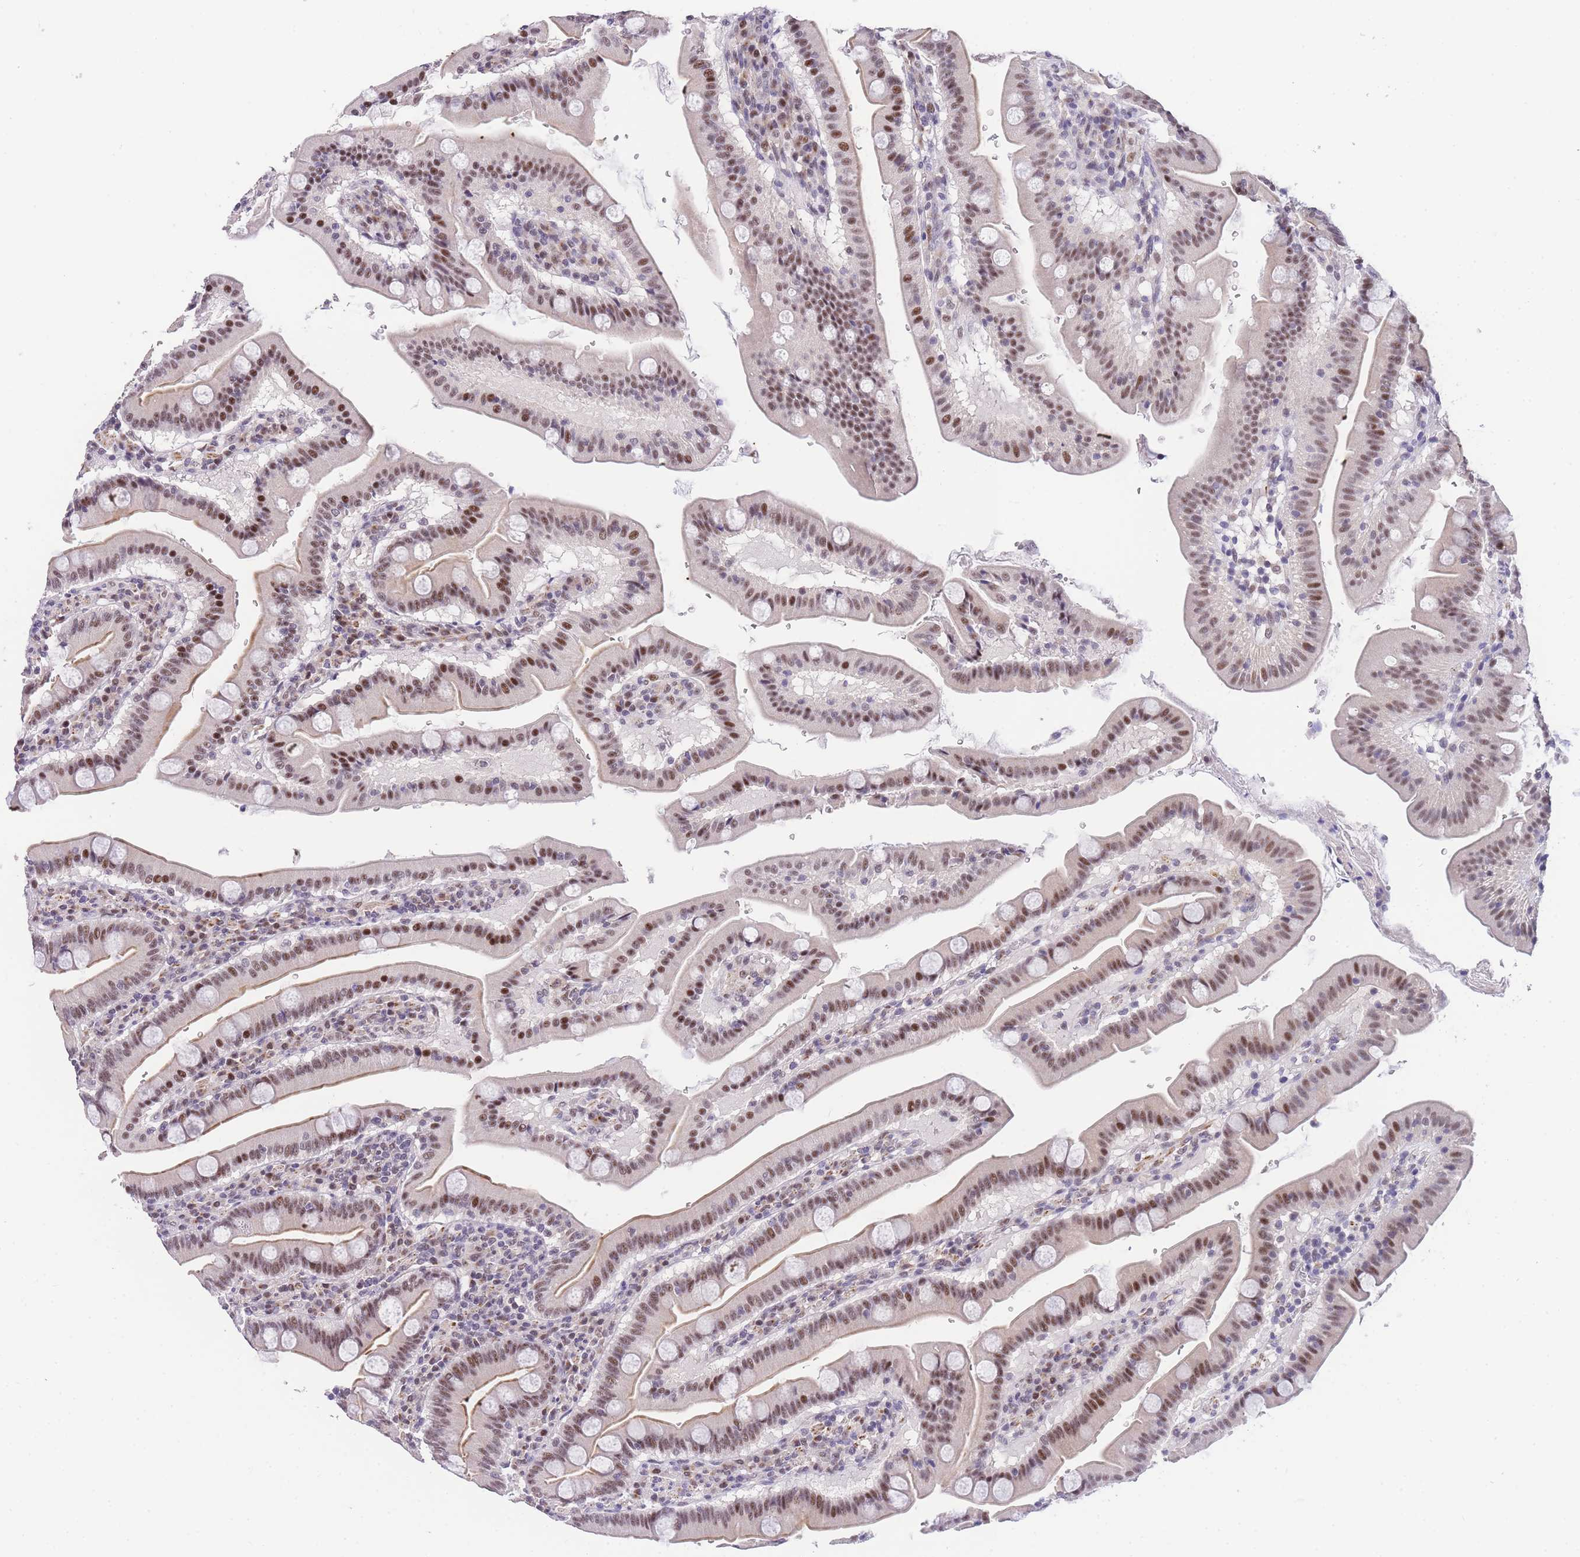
{"staining": {"intensity": "moderate", "quantity": ">75%", "location": "nuclear"}, "tissue": "duodenum", "cell_type": "Glandular cells", "image_type": "normal", "snomed": [{"axis": "morphology", "description": "Normal tissue, NOS"}, {"axis": "morphology", "description": "Adenocarcinoma, NOS"}, {"axis": "topography", "description": "Pancreas"}, {"axis": "topography", "description": "Duodenum"}], "caption": "A high-resolution histopathology image shows immunohistochemistry (IHC) staining of benign duodenum, which demonstrates moderate nuclear staining in approximately >75% of glandular cells. Immunohistochemistry (ihc) stains the protein of interest in brown and the nuclei are stained blue.", "gene": "SLC35F2", "patient": {"sex": "male", "age": 50}}